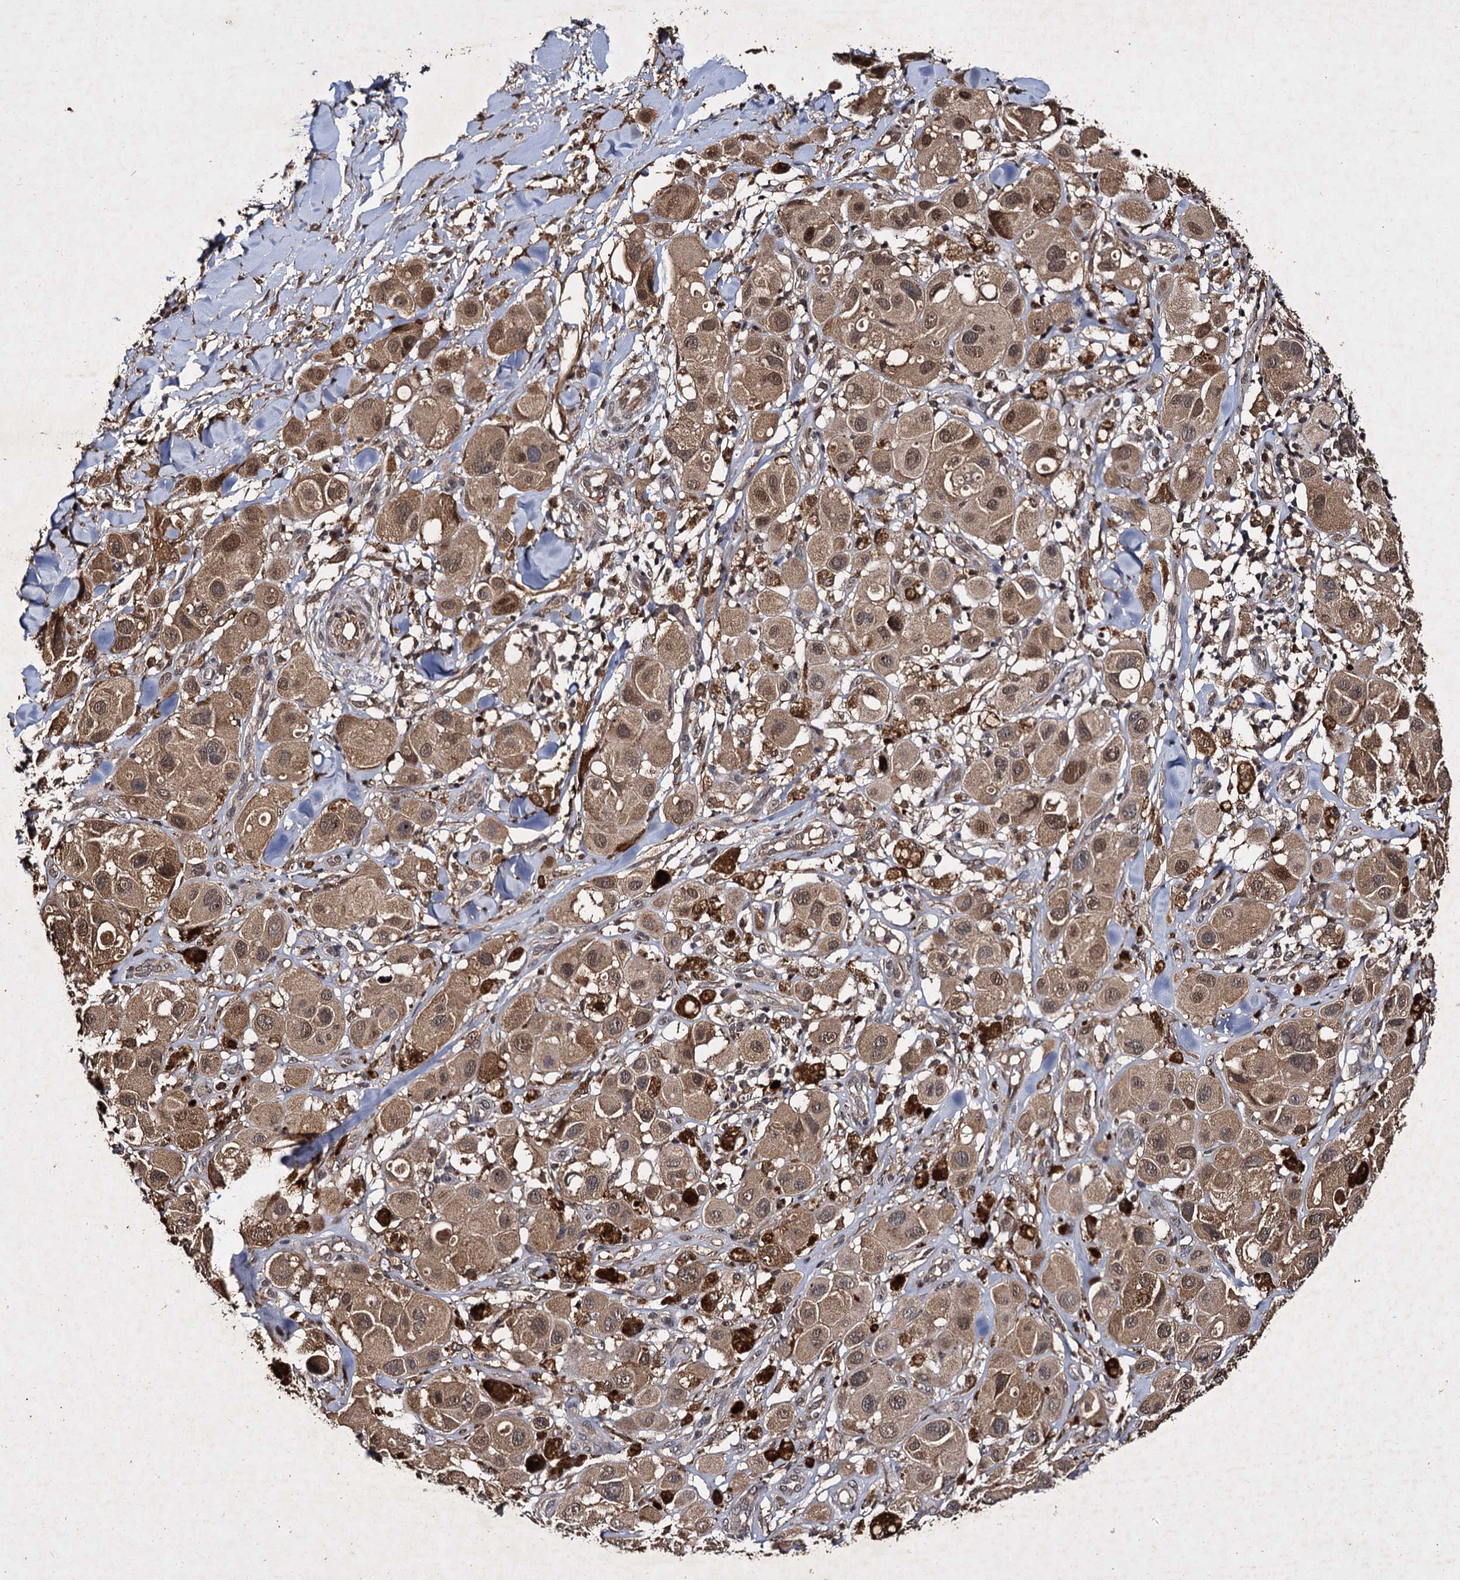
{"staining": {"intensity": "moderate", "quantity": ">75%", "location": "cytoplasmic/membranous,nuclear"}, "tissue": "melanoma", "cell_type": "Tumor cells", "image_type": "cancer", "snomed": [{"axis": "morphology", "description": "Malignant melanoma, Metastatic site"}, {"axis": "topography", "description": "Skin"}], "caption": "High-magnification brightfield microscopy of malignant melanoma (metastatic site) stained with DAB (brown) and counterstained with hematoxylin (blue). tumor cells exhibit moderate cytoplasmic/membranous and nuclear expression is present in approximately>75% of cells.", "gene": "SLC46A3", "patient": {"sex": "male", "age": 41}}